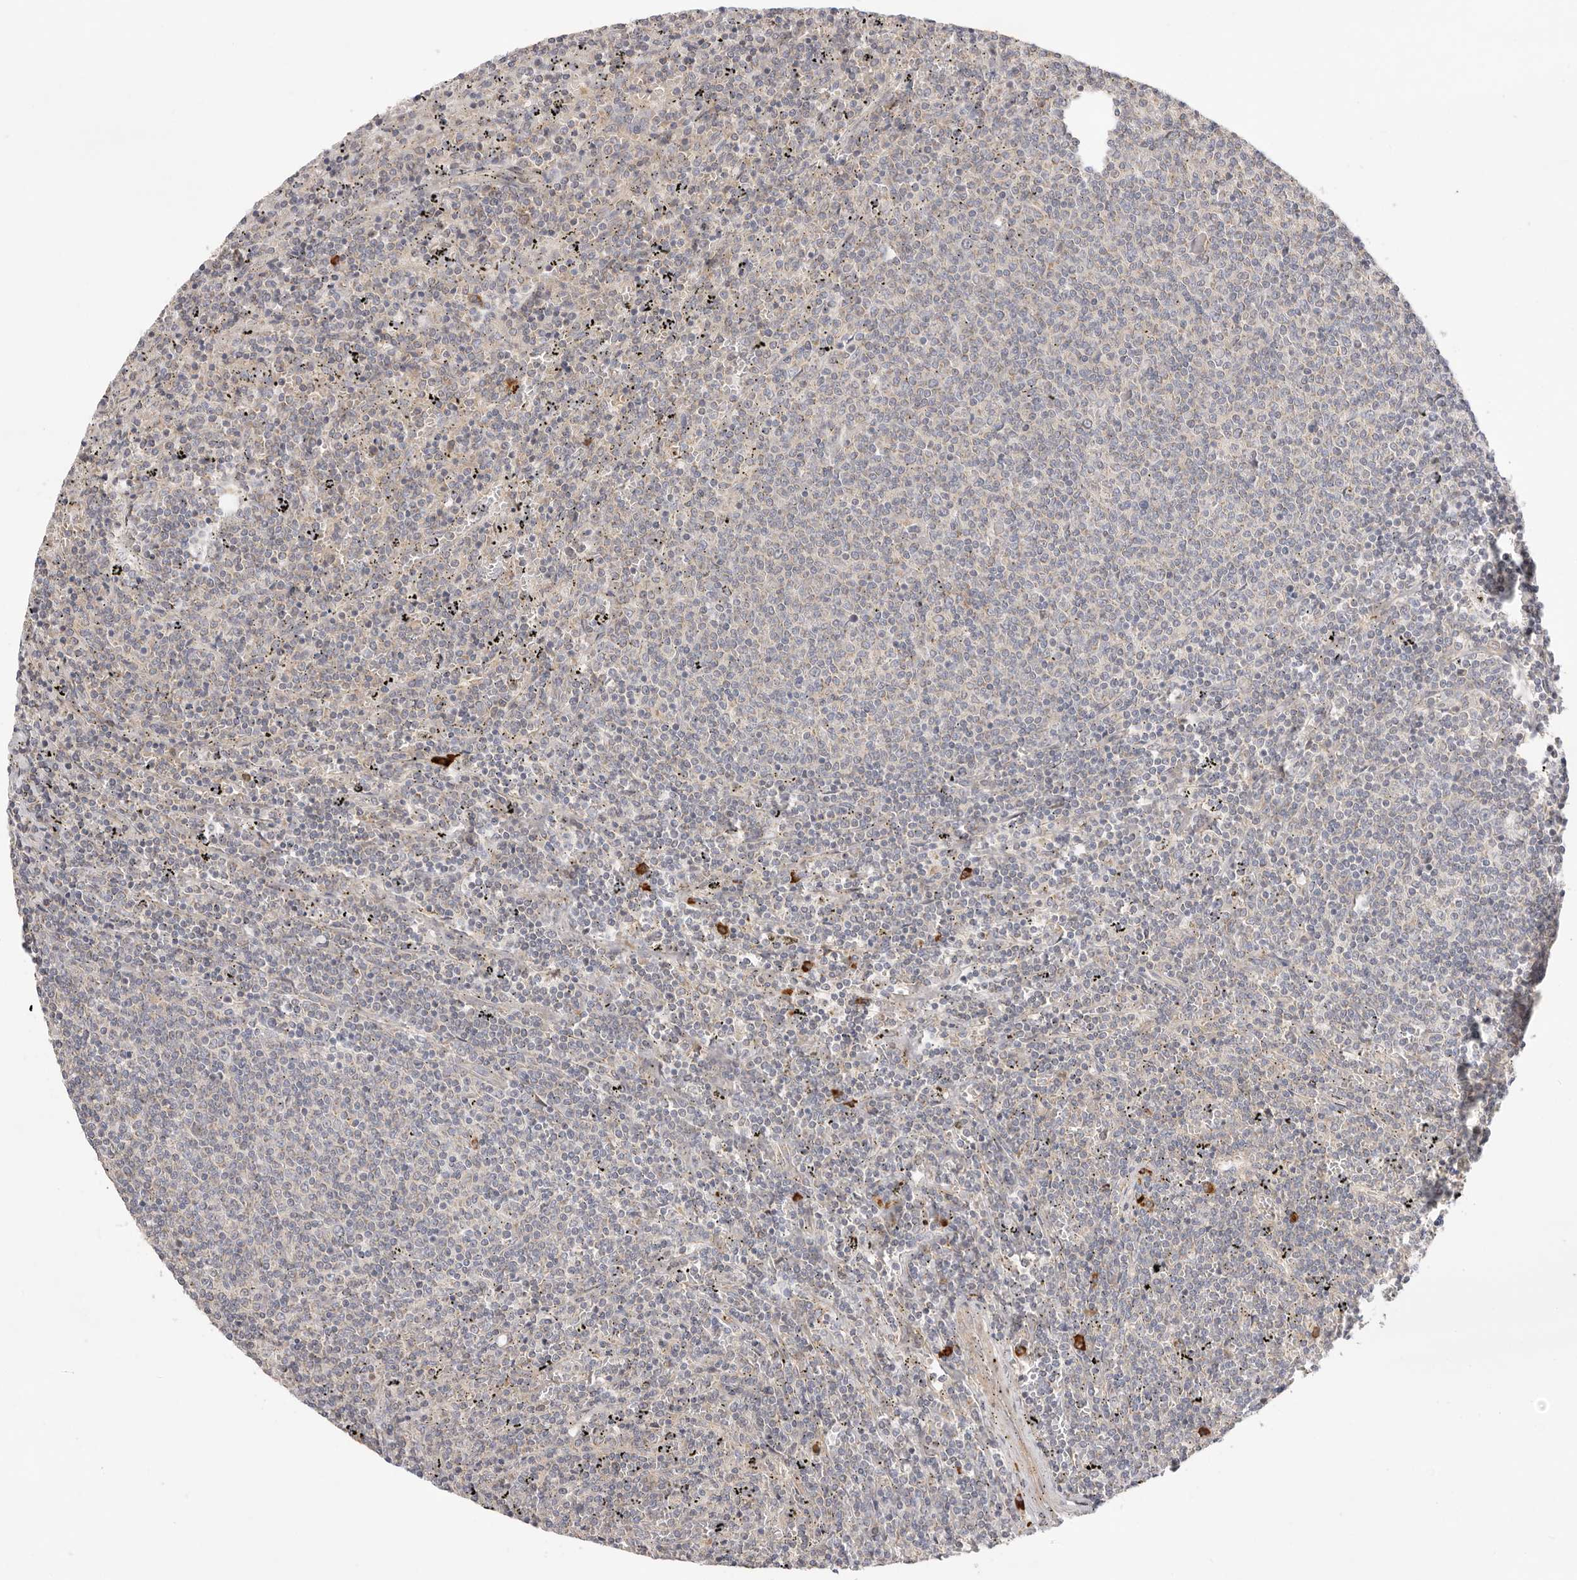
{"staining": {"intensity": "negative", "quantity": "none", "location": "none"}, "tissue": "lymphoma", "cell_type": "Tumor cells", "image_type": "cancer", "snomed": [{"axis": "morphology", "description": "Malignant lymphoma, non-Hodgkin's type, Low grade"}, {"axis": "topography", "description": "Spleen"}], "caption": "Immunohistochemical staining of malignant lymphoma, non-Hodgkin's type (low-grade) shows no significant staining in tumor cells.", "gene": "USH1C", "patient": {"sex": "female", "age": 50}}